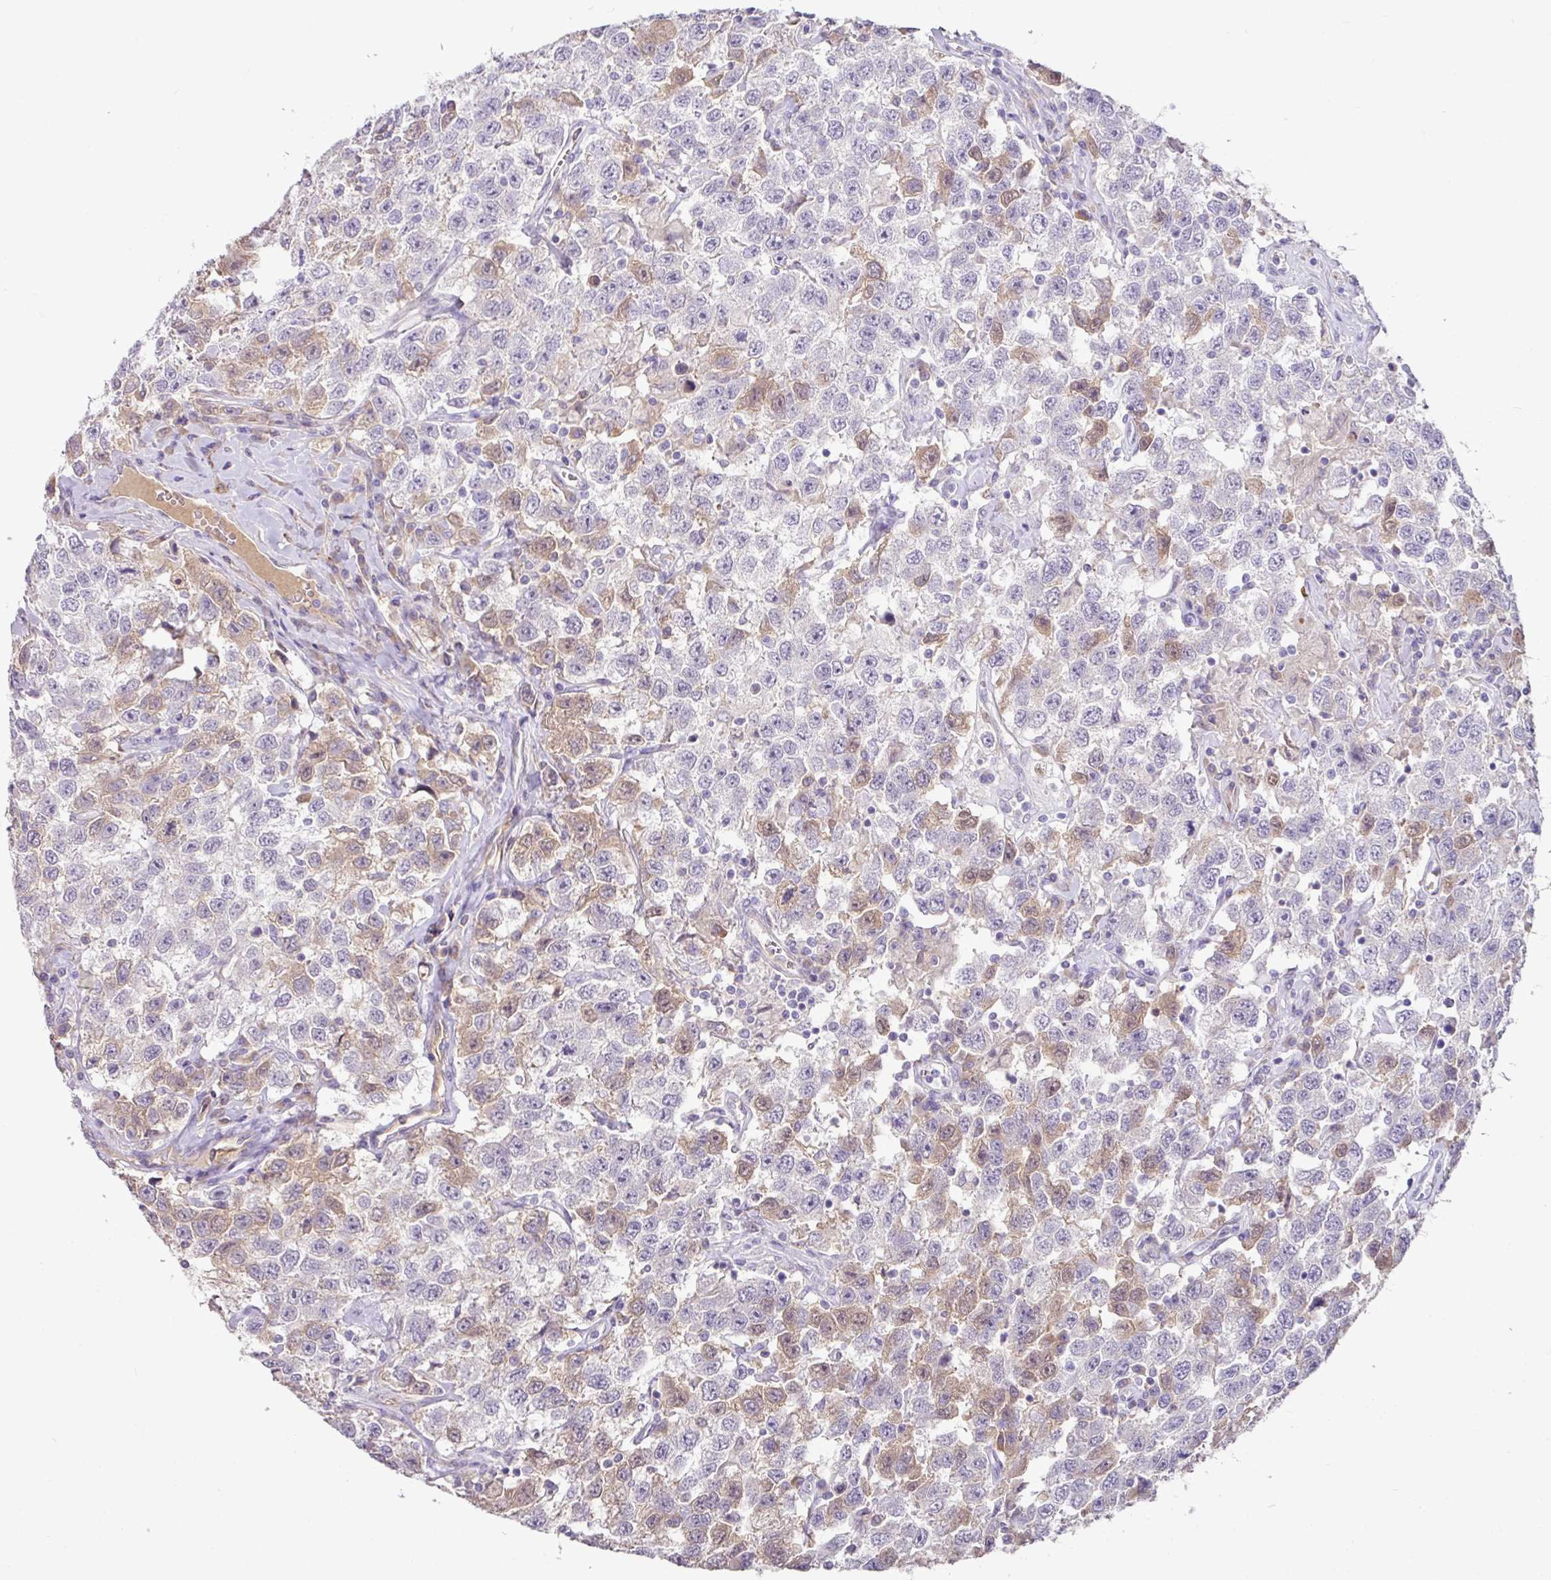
{"staining": {"intensity": "weak", "quantity": "<25%", "location": "cytoplasmic/membranous"}, "tissue": "testis cancer", "cell_type": "Tumor cells", "image_type": "cancer", "snomed": [{"axis": "morphology", "description": "Seminoma, NOS"}, {"axis": "topography", "description": "Testis"}], "caption": "The immunohistochemistry micrograph has no significant staining in tumor cells of seminoma (testis) tissue.", "gene": "PLEKHH3", "patient": {"sex": "male", "age": 41}}